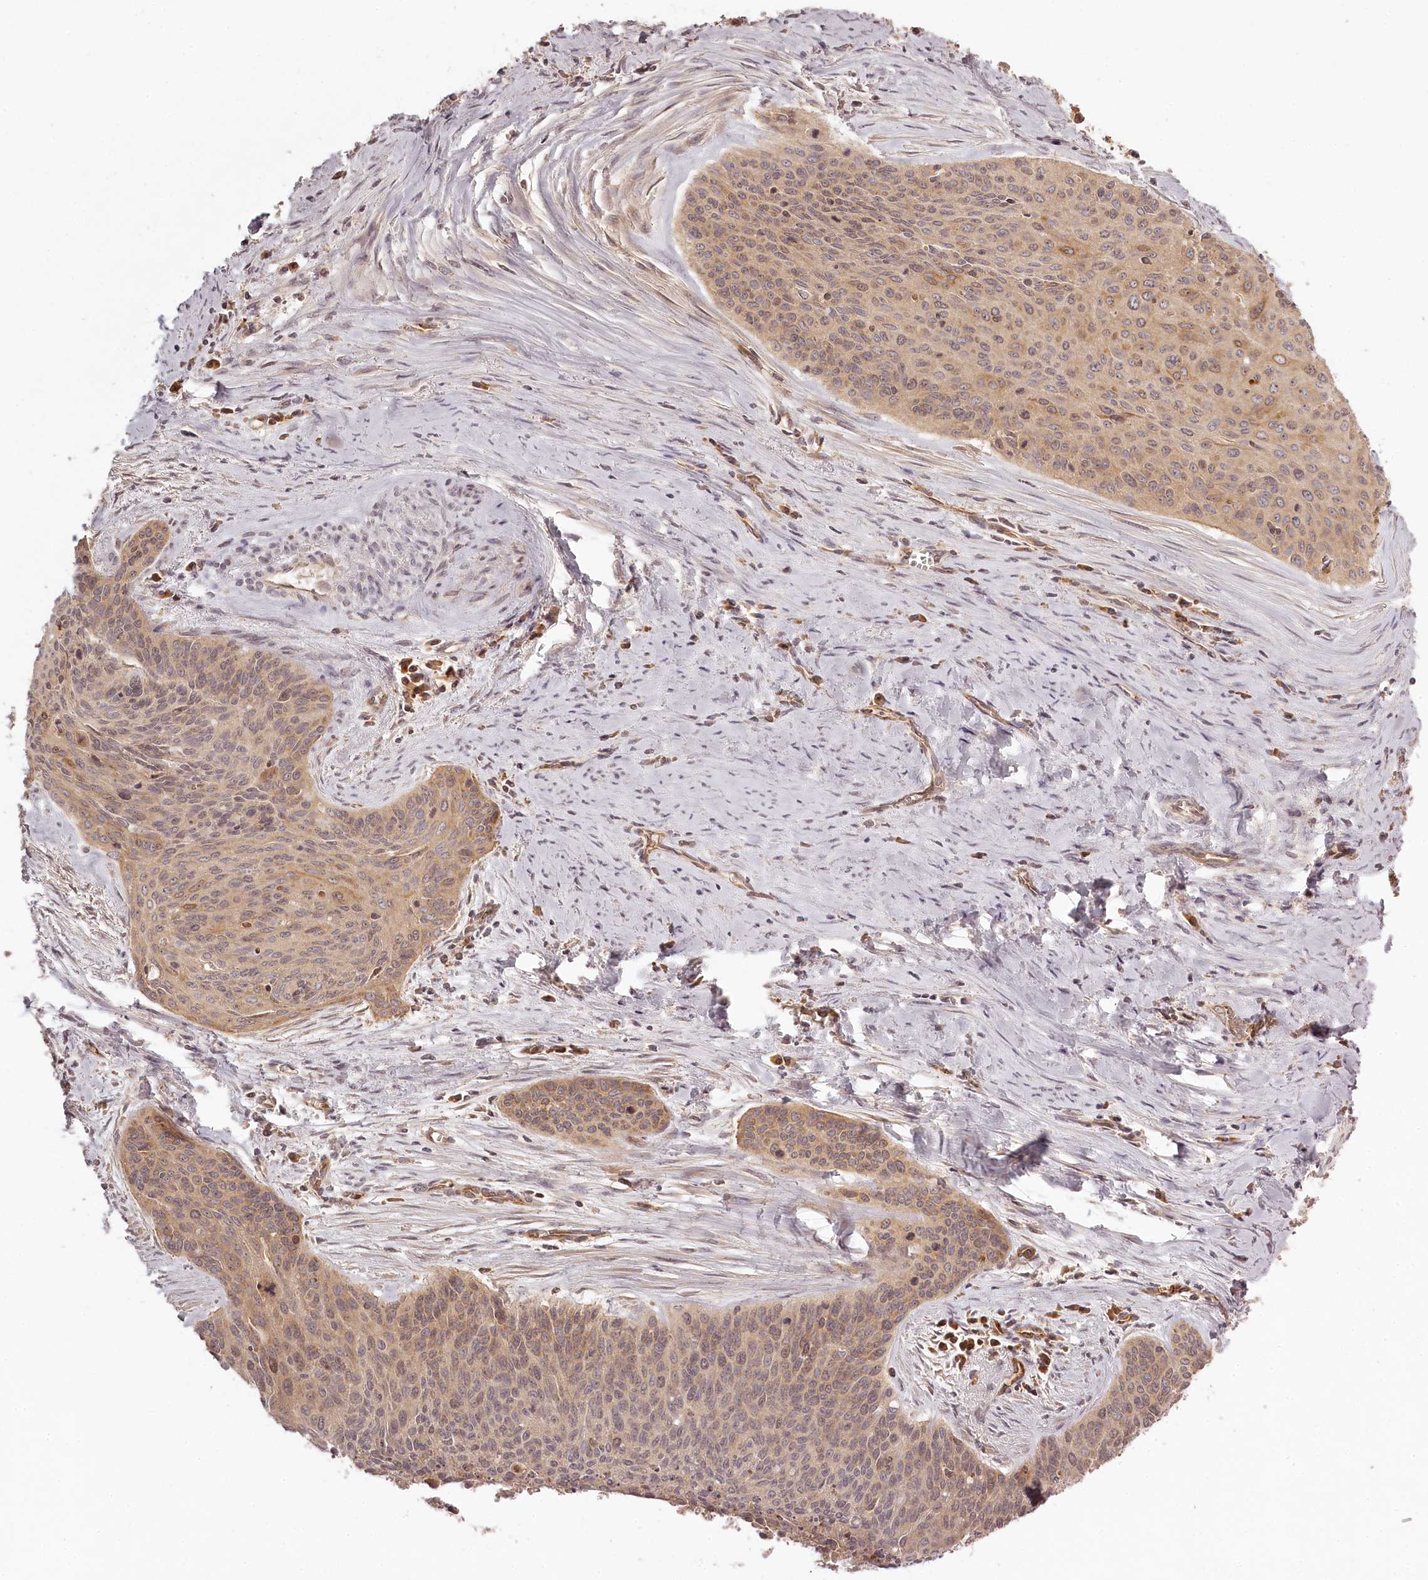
{"staining": {"intensity": "moderate", "quantity": ">75%", "location": "cytoplasmic/membranous,nuclear"}, "tissue": "cervical cancer", "cell_type": "Tumor cells", "image_type": "cancer", "snomed": [{"axis": "morphology", "description": "Squamous cell carcinoma, NOS"}, {"axis": "topography", "description": "Cervix"}], "caption": "A brown stain shows moderate cytoplasmic/membranous and nuclear expression of a protein in cervical cancer (squamous cell carcinoma) tumor cells.", "gene": "TMIE", "patient": {"sex": "female", "age": 55}}